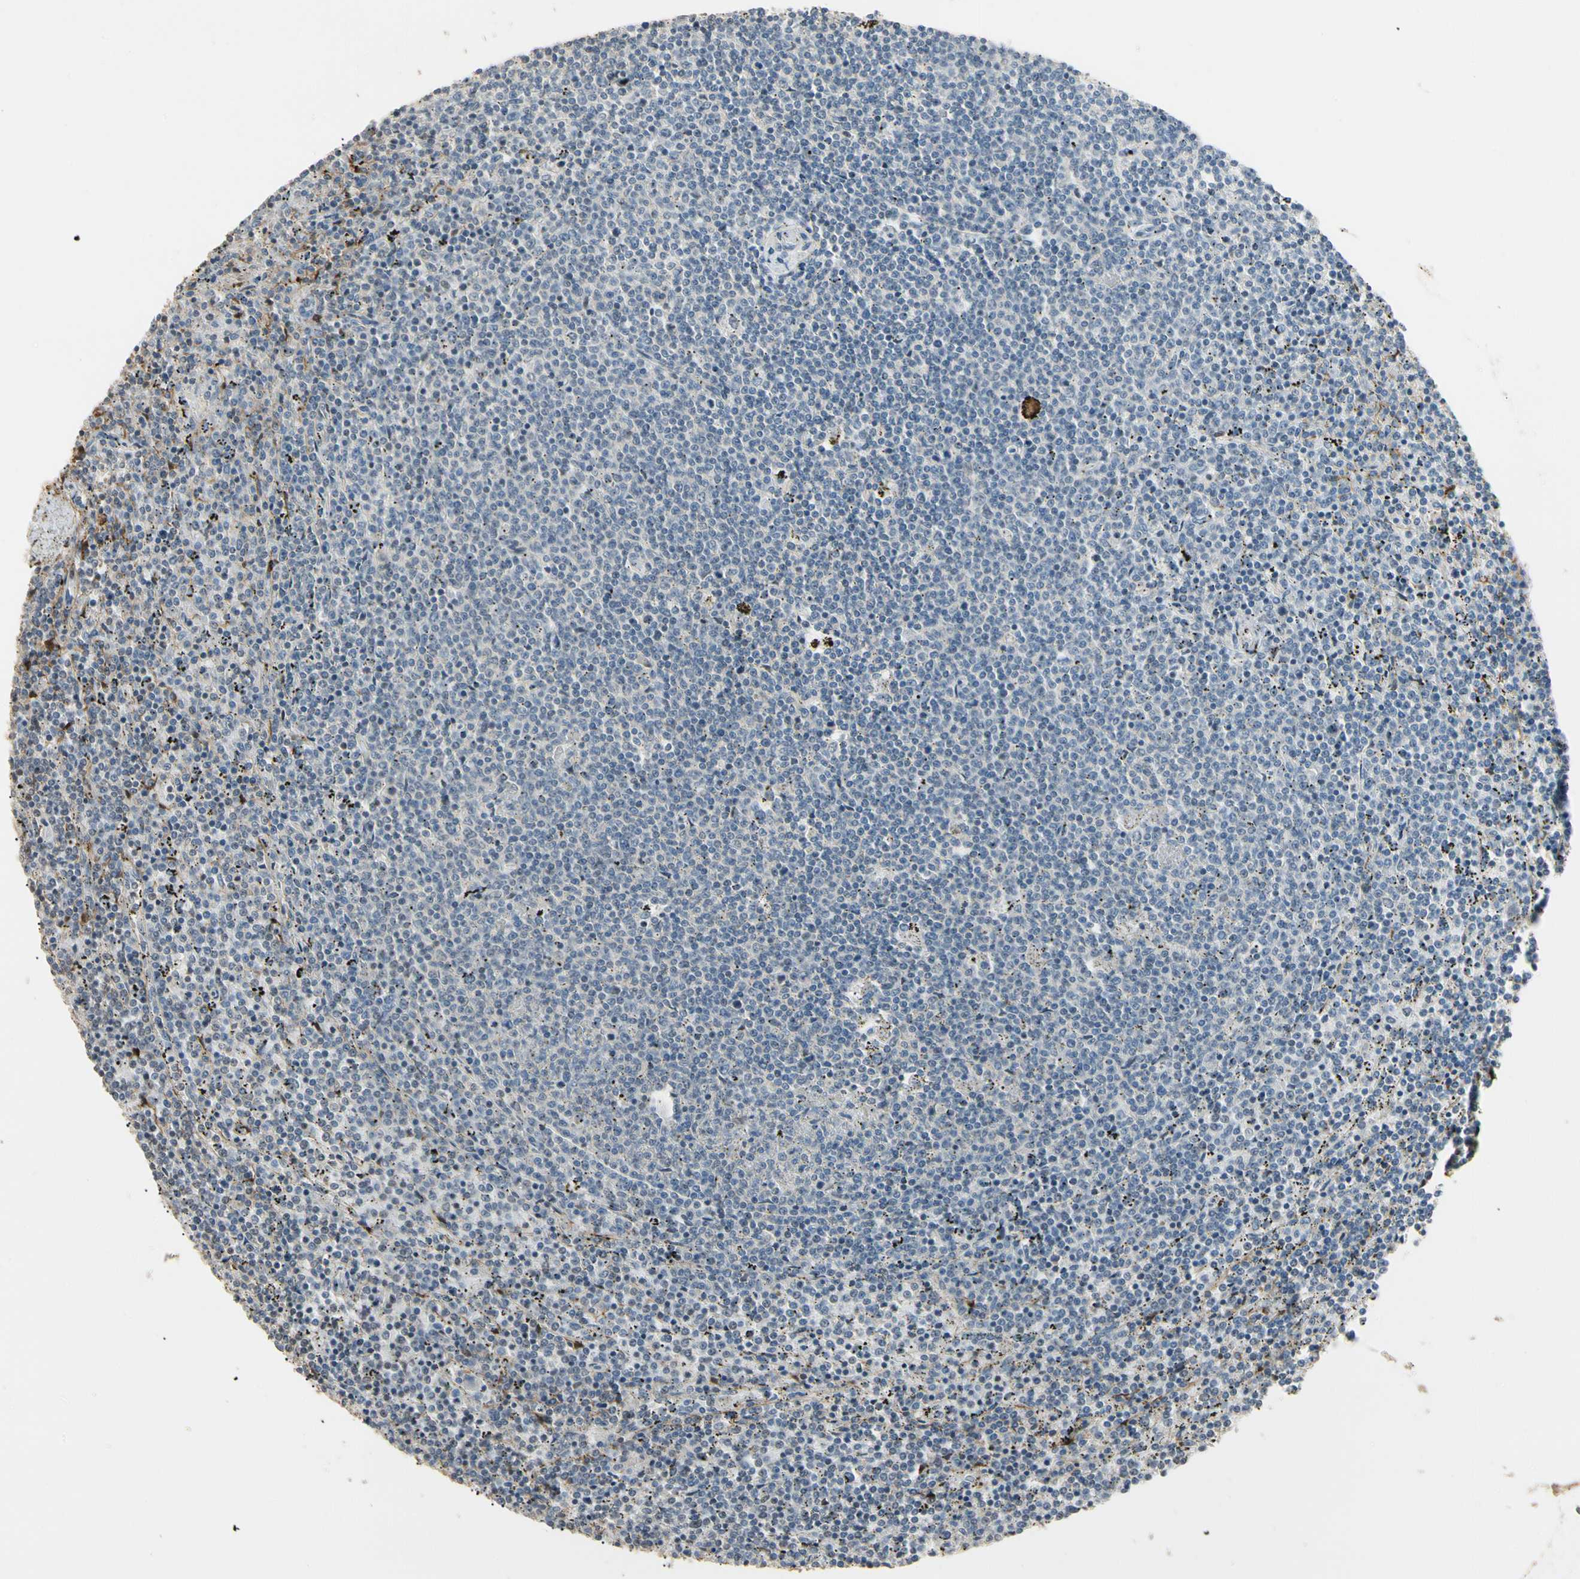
{"staining": {"intensity": "negative", "quantity": "none", "location": "none"}, "tissue": "lymphoma", "cell_type": "Tumor cells", "image_type": "cancer", "snomed": [{"axis": "morphology", "description": "Malignant lymphoma, non-Hodgkin's type, Low grade"}, {"axis": "topography", "description": "Spleen"}], "caption": "Immunohistochemical staining of human malignant lymphoma, non-Hodgkin's type (low-grade) demonstrates no significant positivity in tumor cells.", "gene": "GNE", "patient": {"sex": "female", "age": 50}}